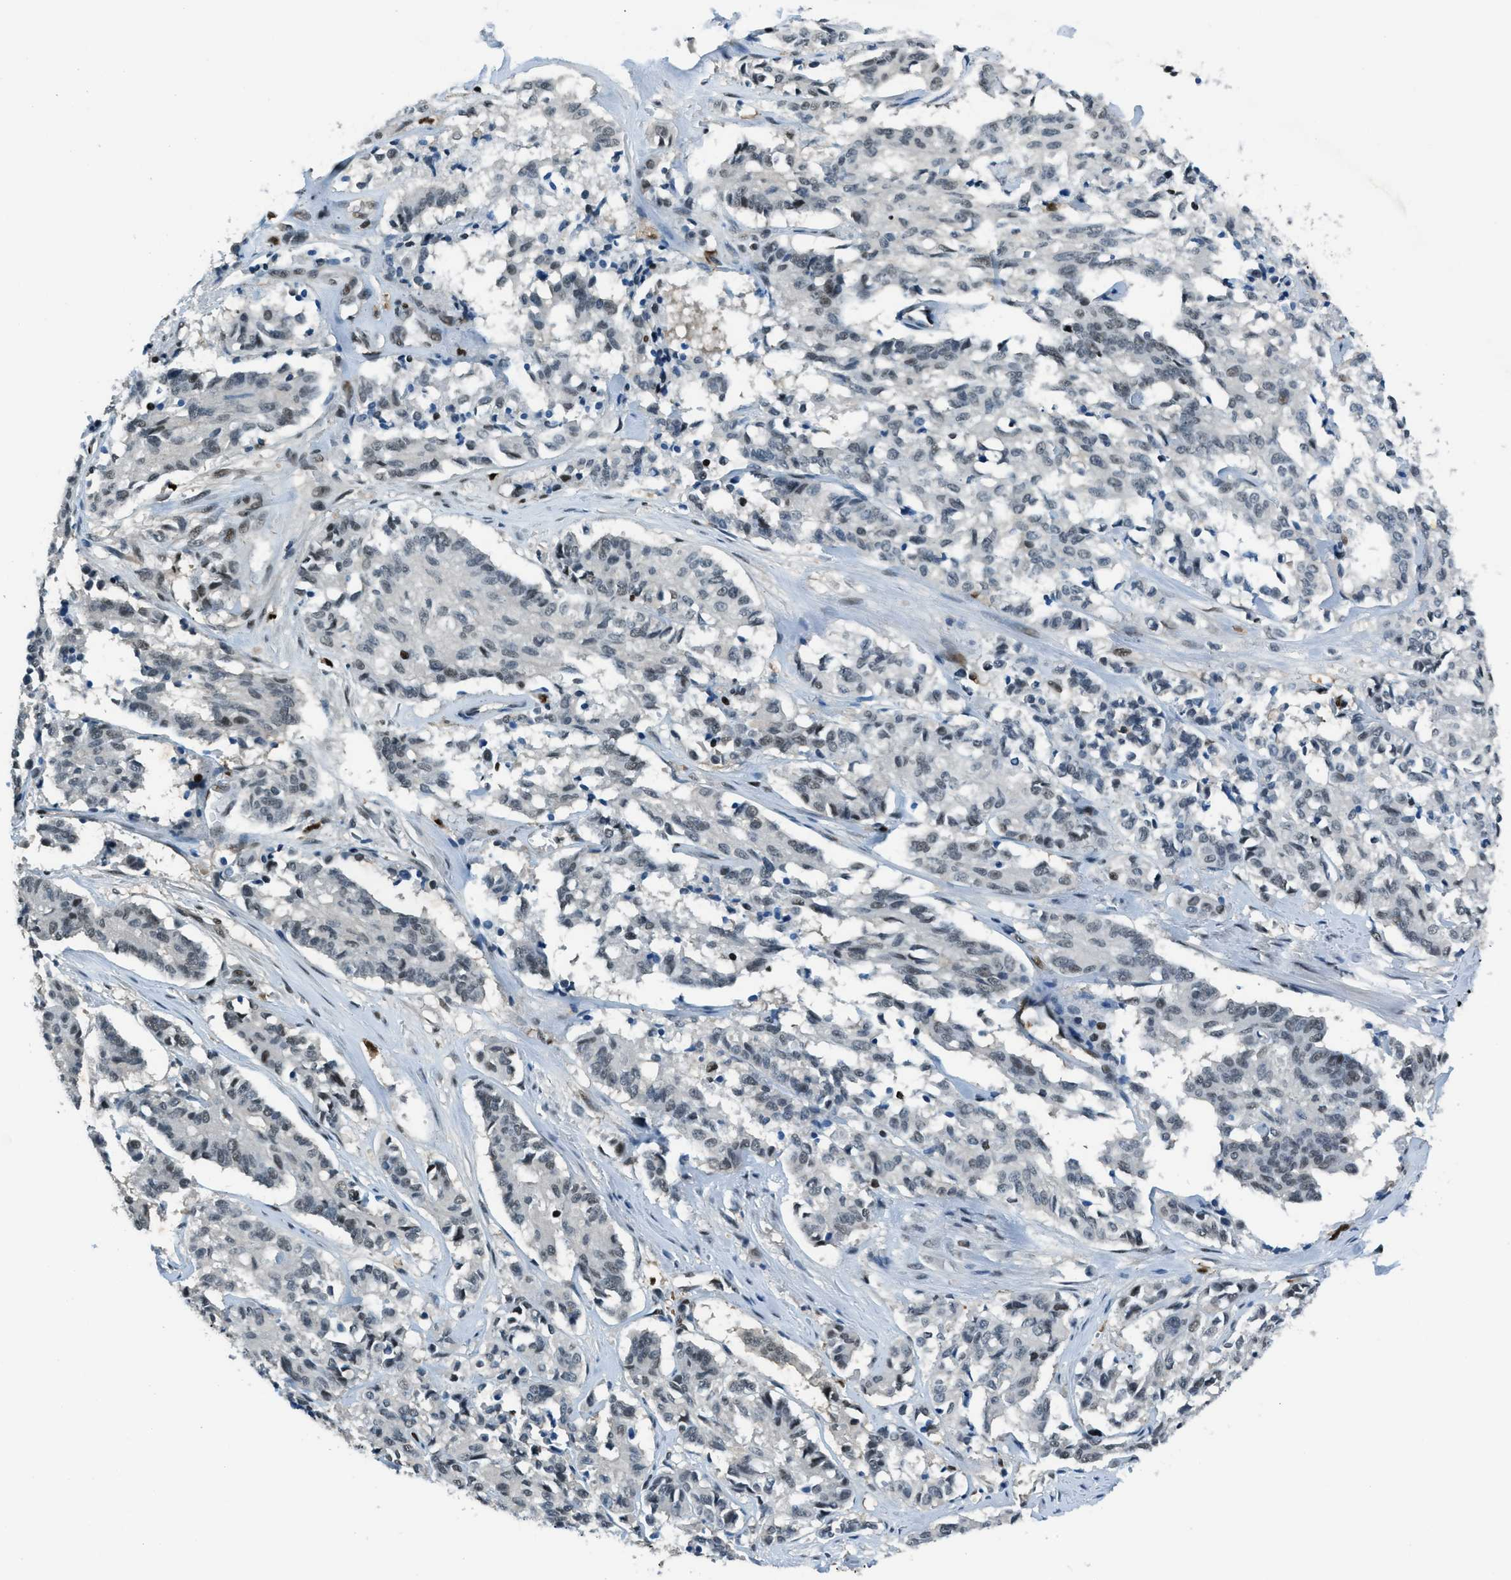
{"staining": {"intensity": "moderate", "quantity": "<25%", "location": "nuclear"}, "tissue": "cervical cancer", "cell_type": "Tumor cells", "image_type": "cancer", "snomed": [{"axis": "morphology", "description": "Squamous cell carcinoma, NOS"}, {"axis": "topography", "description": "Cervix"}], "caption": "This micrograph displays immunohistochemistry (IHC) staining of cervical cancer, with low moderate nuclear staining in about <25% of tumor cells.", "gene": "OGFR", "patient": {"sex": "female", "age": 35}}